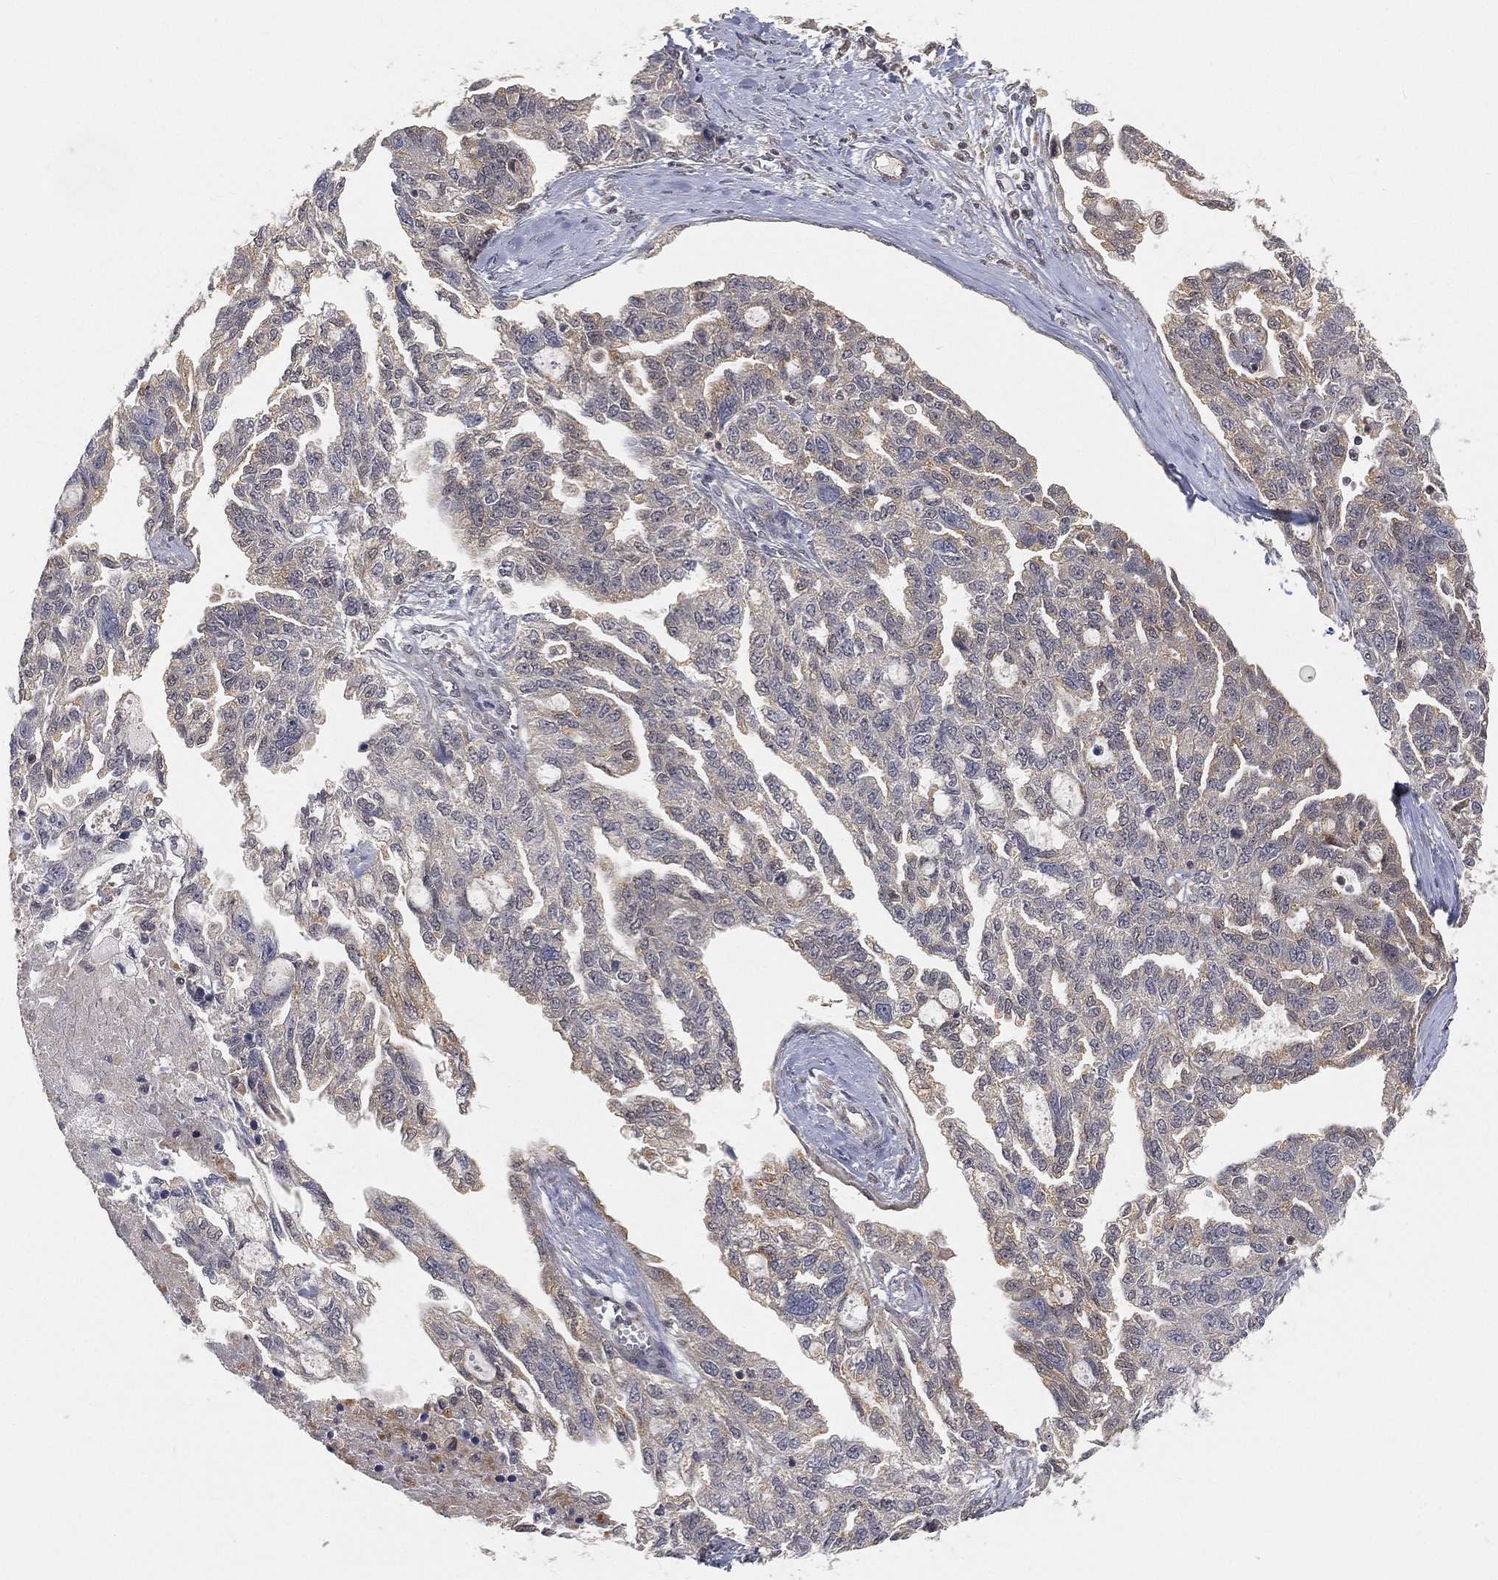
{"staining": {"intensity": "weak", "quantity": "<25%", "location": "cytoplasmic/membranous"}, "tissue": "ovarian cancer", "cell_type": "Tumor cells", "image_type": "cancer", "snomed": [{"axis": "morphology", "description": "Cystadenocarcinoma, serous, NOS"}, {"axis": "topography", "description": "Ovary"}], "caption": "Tumor cells are negative for protein expression in human ovarian cancer. Nuclei are stained in blue.", "gene": "MAPK1", "patient": {"sex": "female", "age": 51}}